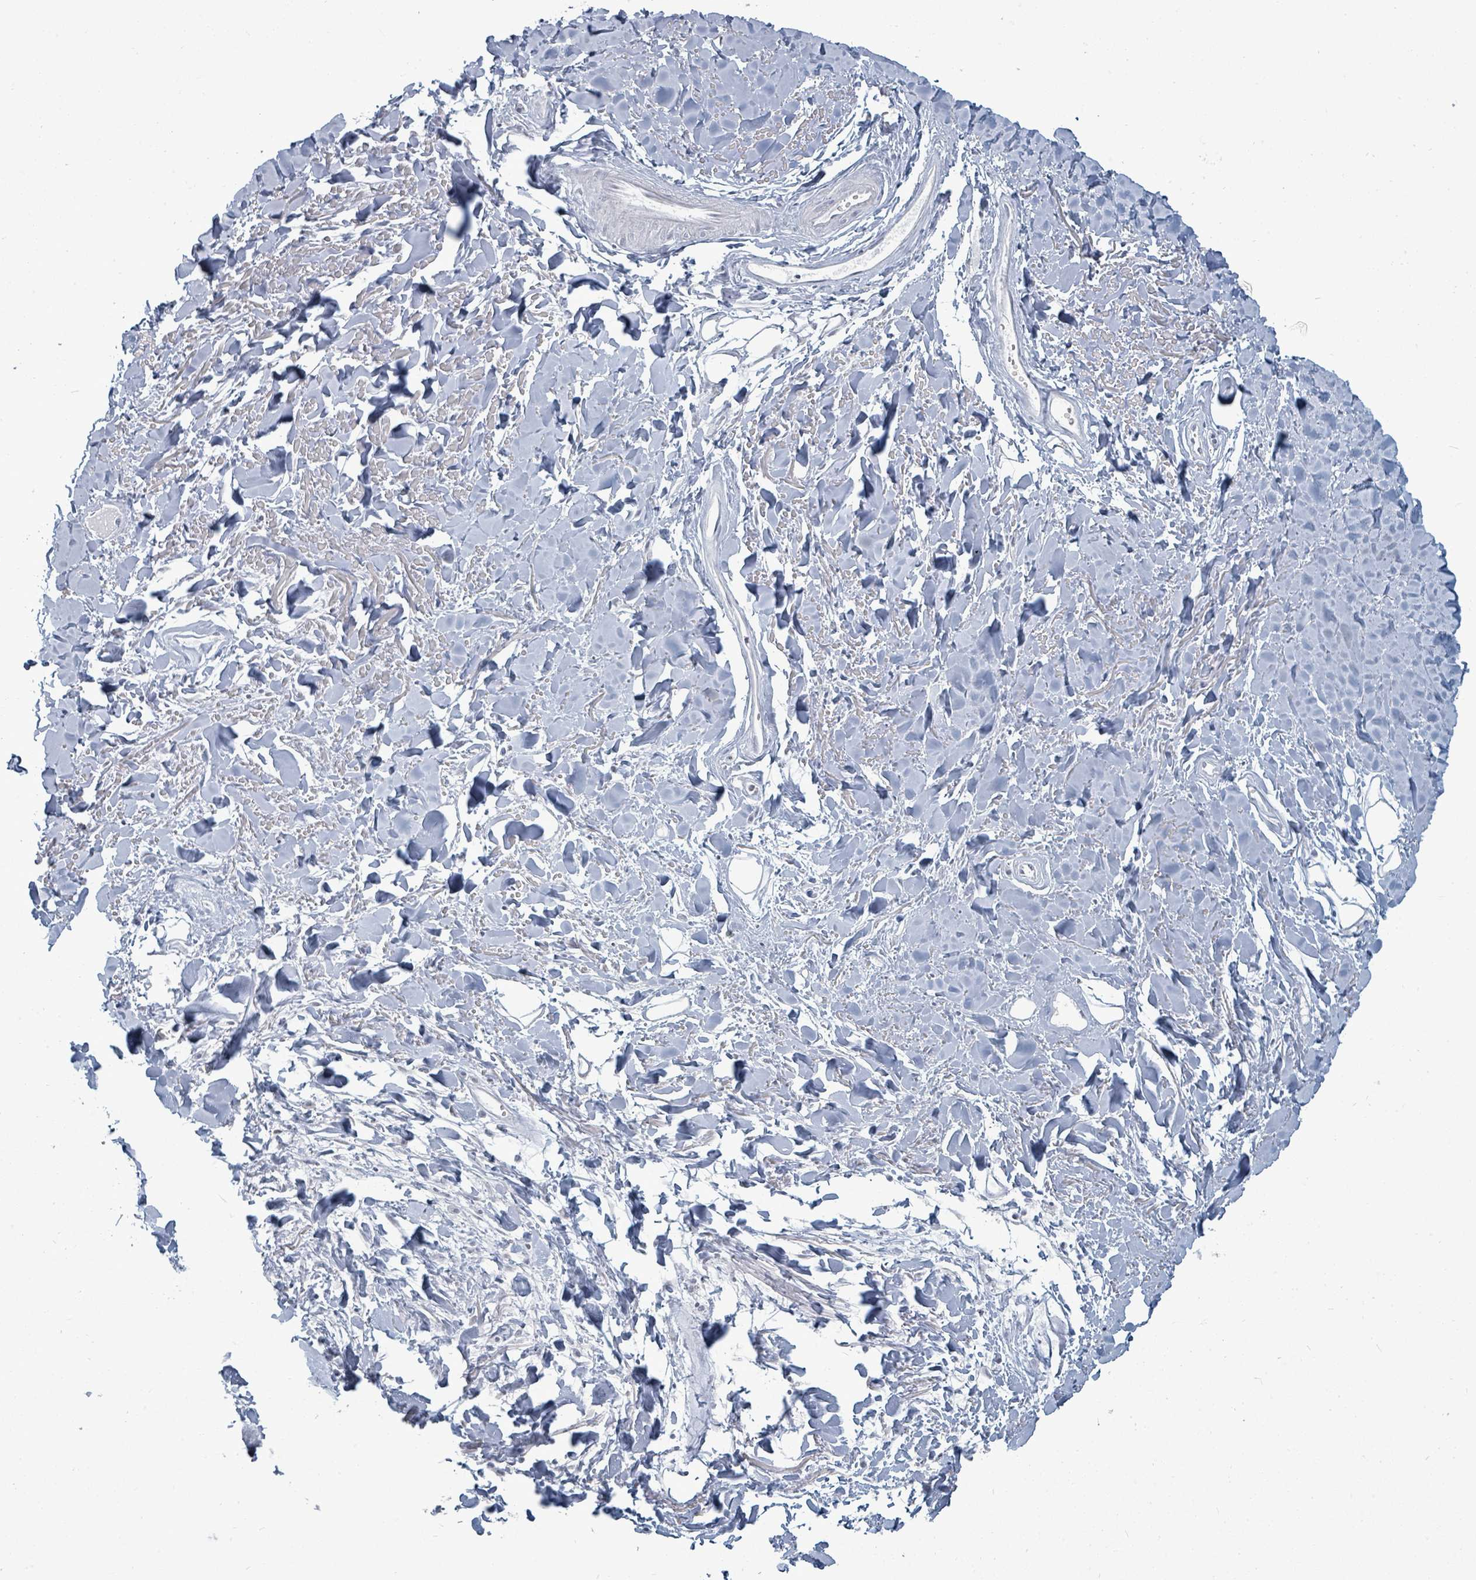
{"staining": {"intensity": "negative", "quantity": "none", "location": "none"}, "tissue": "adipose tissue", "cell_type": "Adipocytes", "image_type": "normal", "snomed": [{"axis": "morphology", "description": "Normal tissue, NOS"}, {"axis": "topography", "description": "Cartilage tissue"}], "caption": "Immunohistochemical staining of benign adipose tissue reveals no significant expression in adipocytes.", "gene": "UCK1", "patient": {"sex": "male", "age": 57}}